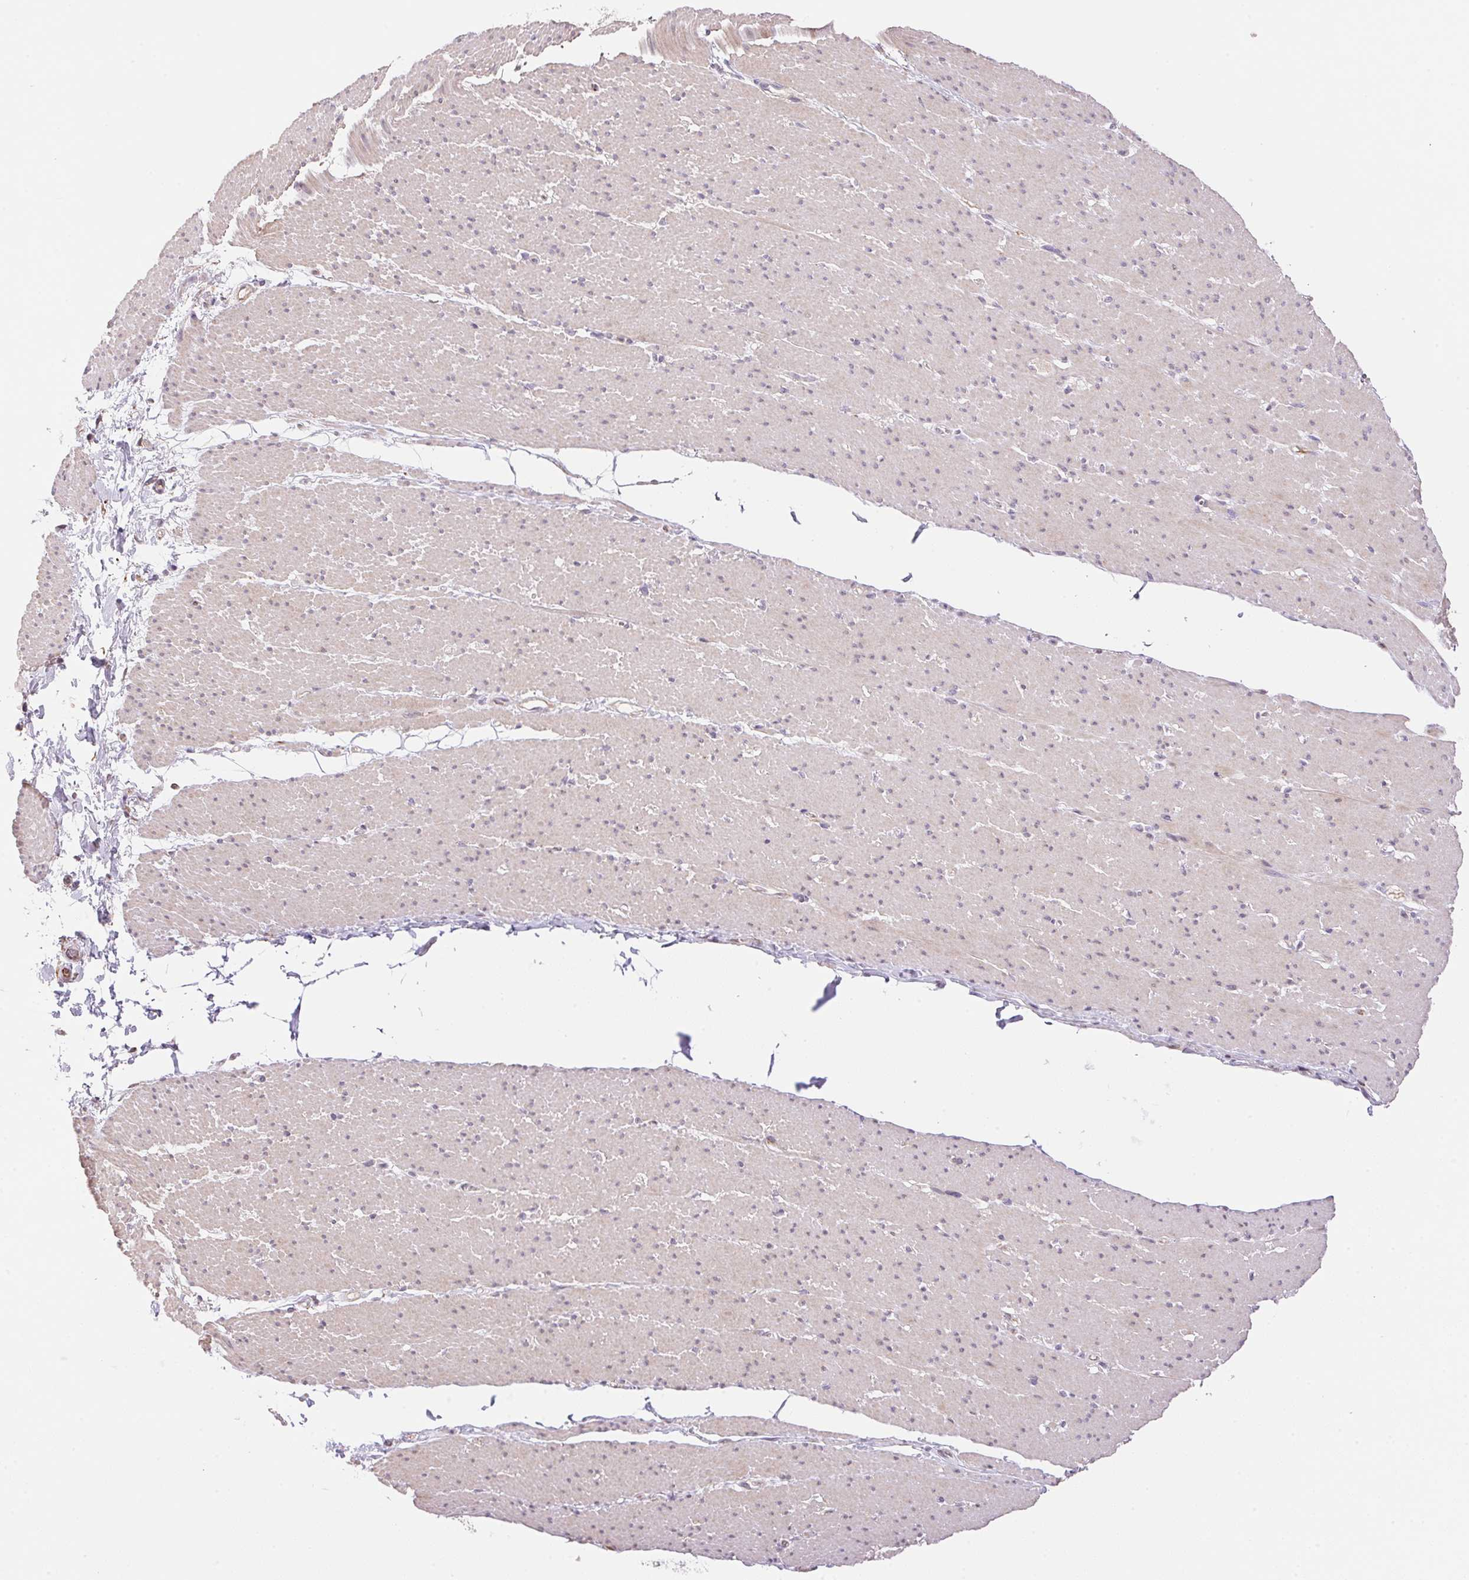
{"staining": {"intensity": "negative", "quantity": "none", "location": "none"}, "tissue": "smooth muscle", "cell_type": "Smooth muscle cells", "image_type": "normal", "snomed": [{"axis": "morphology", "description": "Normal tissue, NOS"}, {"axis": "topography", "description": "Smooth muscle"}, {"axis": "topography", "description": "Rectum"}], "caption": "IHC micrograph of normal human smooth muscle stained for a protein (brown), which displays no positivity in smooth muscle cells. (Stains: DAB immunohistochemistry (IHC) with hematoxylin counter stain, Microscopy: brightfield microscopy at high magnification).", "gene": "GYG2", "patient": {"sex": "male", "age": 53}}